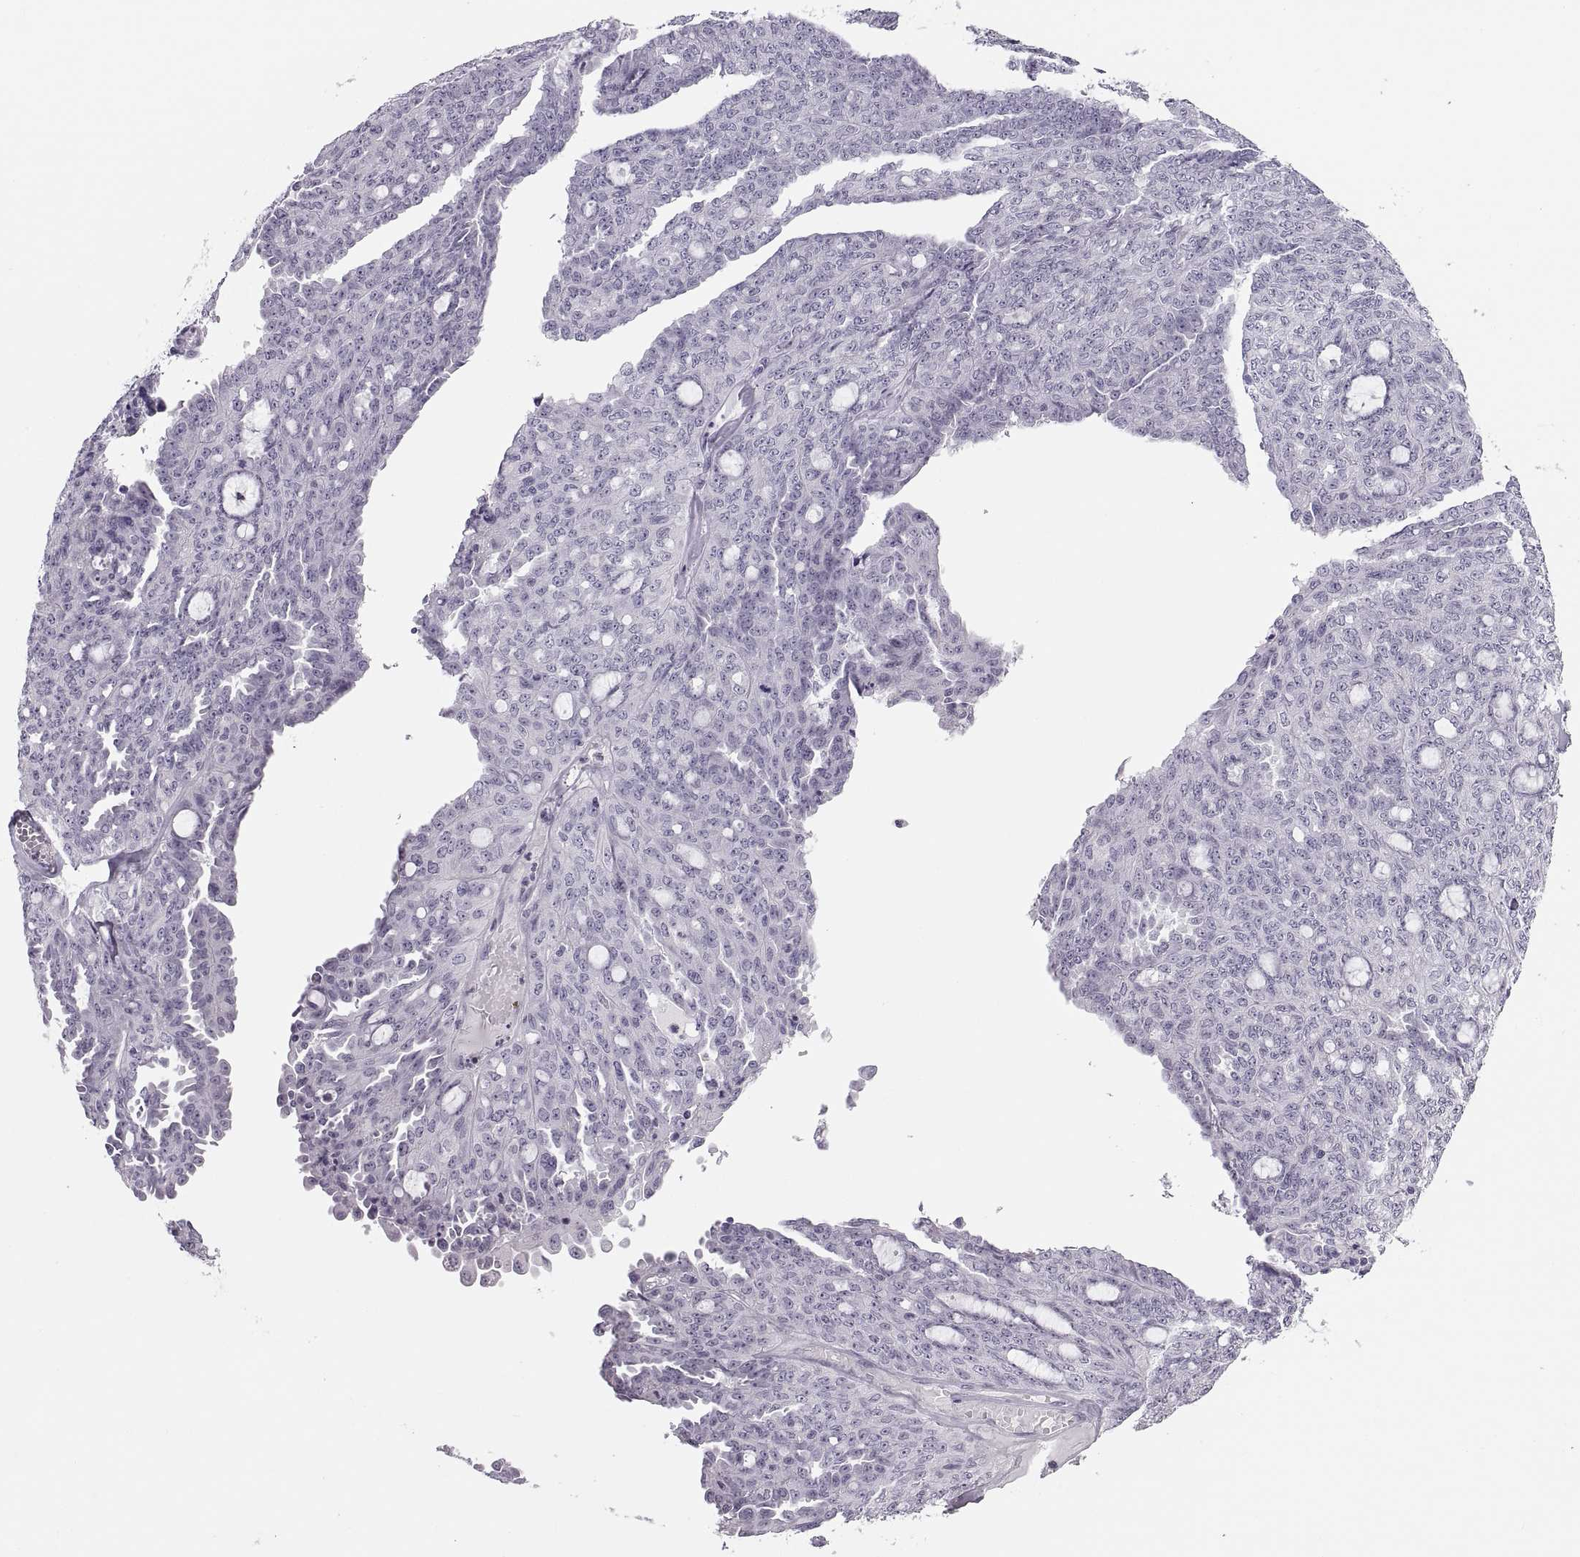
{"staining": {"intensity": "negative", "quantity": "none", "location": "none"}, "tissue": "ovarian cancer", "cell_type": "Tumor cells", "image_type": "cancer", "snomed": [{"axis": "morphology", "description": "Cystadenocarcinoma, serous, NOS"}, {"axis": "topography", "description": "Ovary"}], "caption": "This photomicrograph is of ovarian serous cystadenocarcinoma stained with IHC to label a protein in brown with the nuclei are counter-stained blue. There is no staining in tumor cells.", "gene": "C3orf22", "patient": {"sex": "female", "age": 71}}